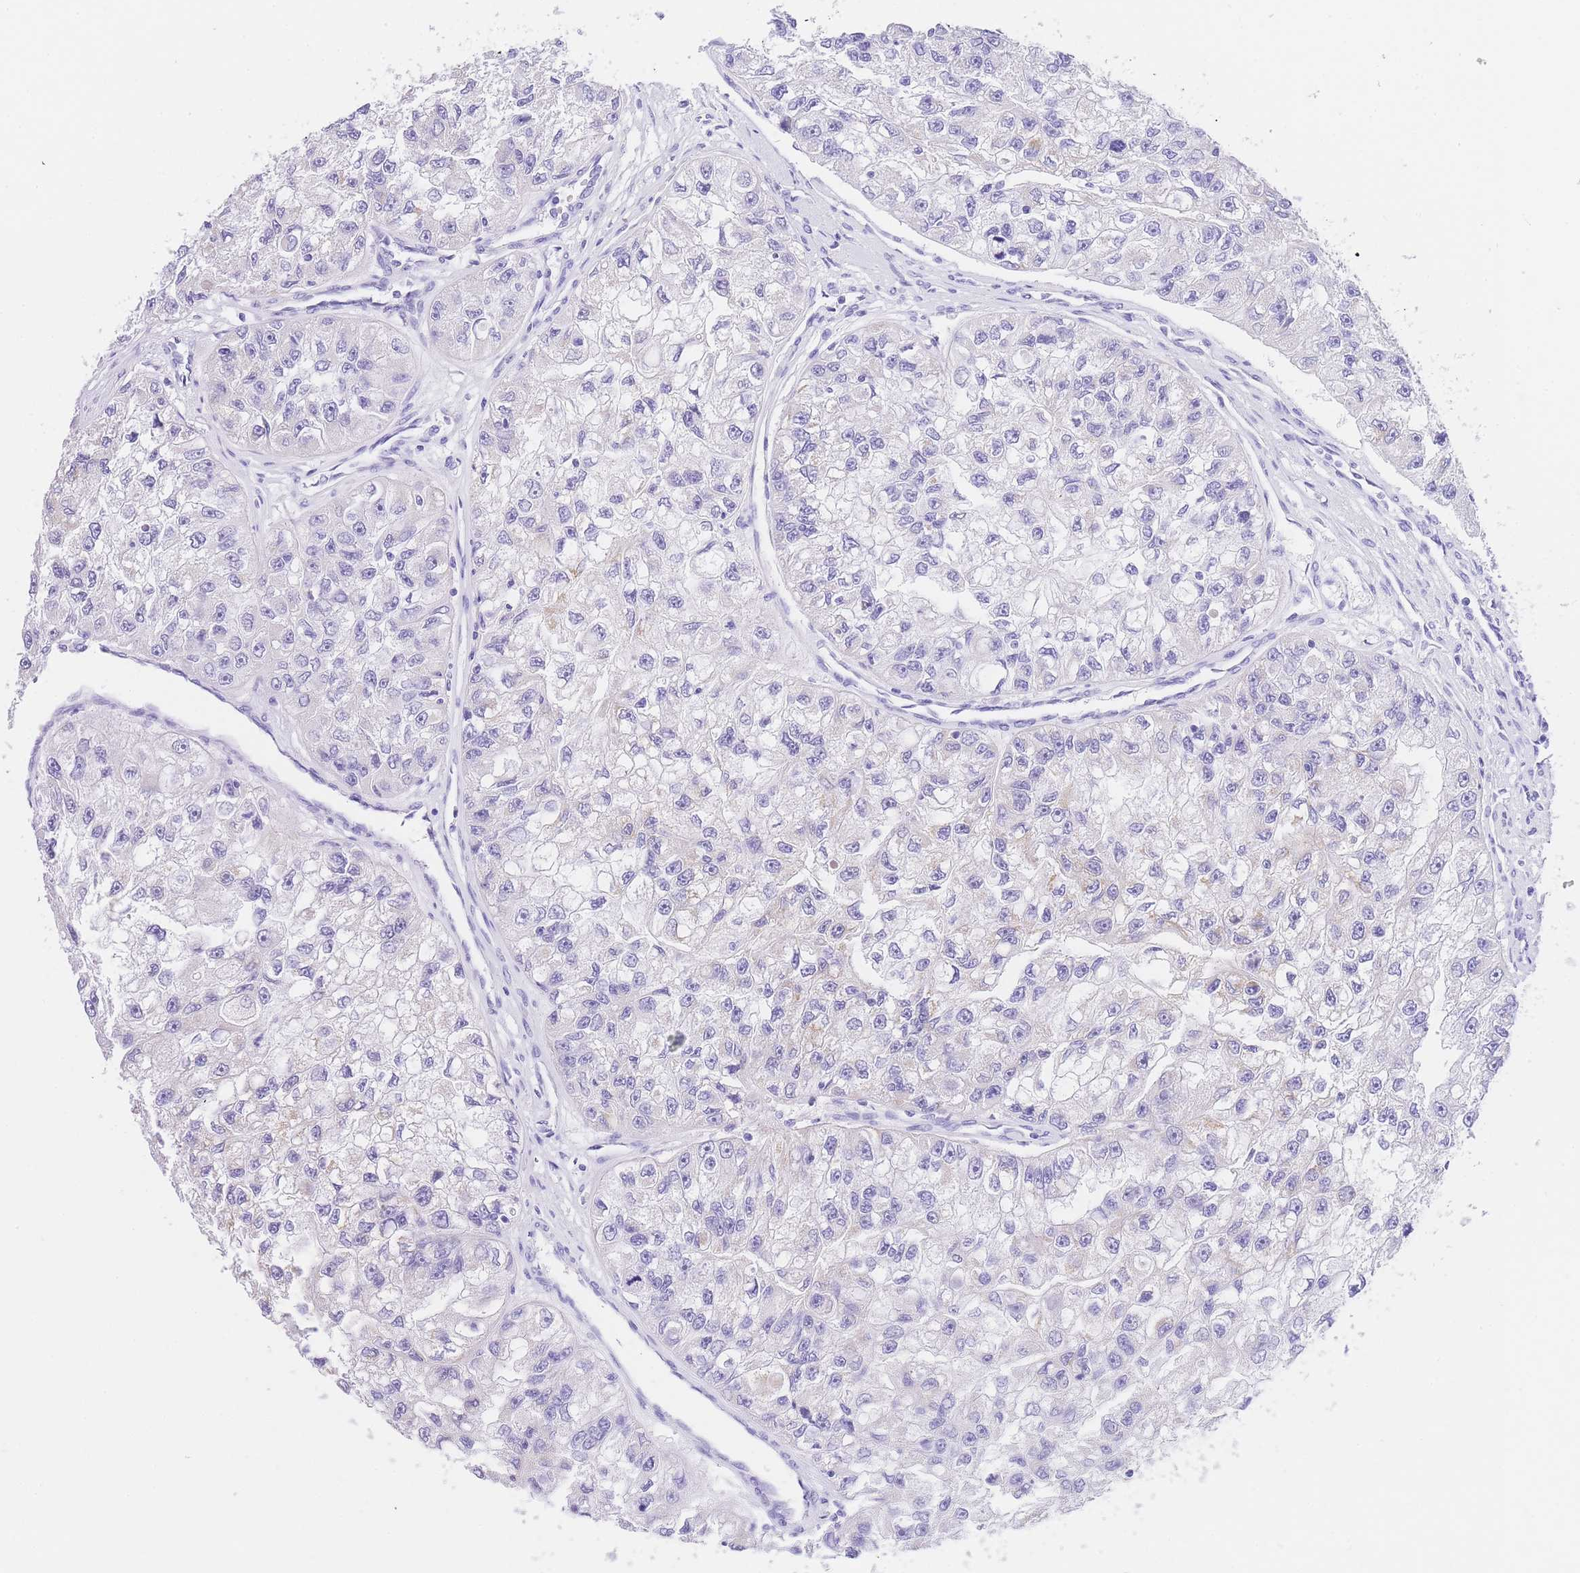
{"staining": {"intensity": "negative", "quantity": "none", "location": "none"}, "tissue": "renal cancer", "cell_type": "Tumor cells", "image_type": "cancer", "snomed": [{"axis": "morphology", "description": "Adenocarcinoma, NOS"}, {"axis": "topography", "description": "Kidney"}], "caption": "Renal adenocarcinoma was stained to show a protein in brown. There is no significant positivity in tumor cells.", "gene": "NKD2", "patient": {"sex": "male", "age": 63}}